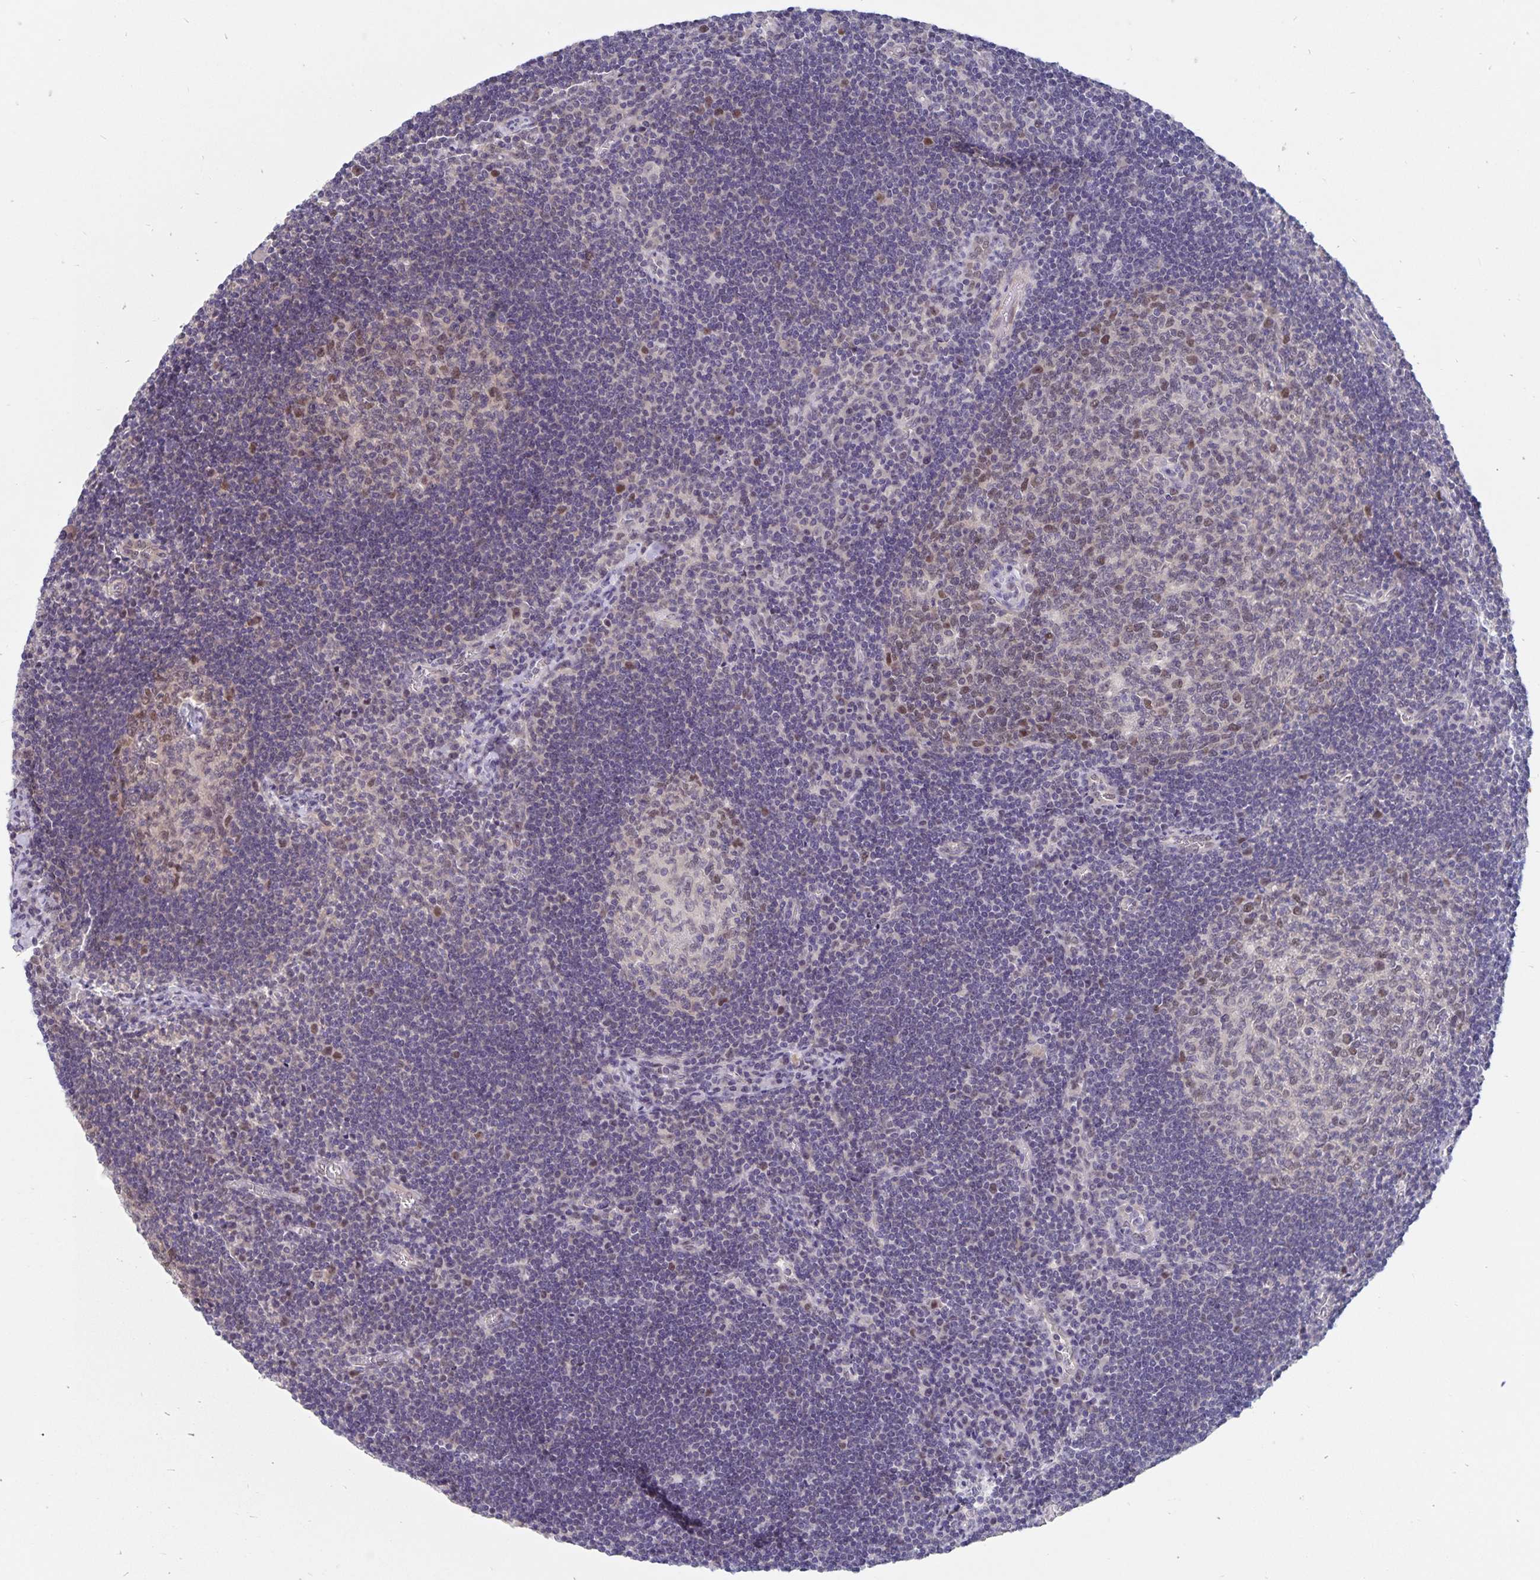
{"staining": {"intensity": "weak", "quantity": "25%-75%", "location": "nuclear"}, "tissue": "lymph node", "cell_type": "Germinal center cells", "image_type": "normal", "snomed": [{"axis": "morphology", "description": "Normal tissue, NOS"}, {"axis": "topography", "description": "Lymph node"}], "caption": "Germinal center cells display low levels of weak nuclear positivity in about 25%-75% of cells in unremarkable lymph node.", "gene": "BAG6", "patient": {"sex": "male", "age": 67}}